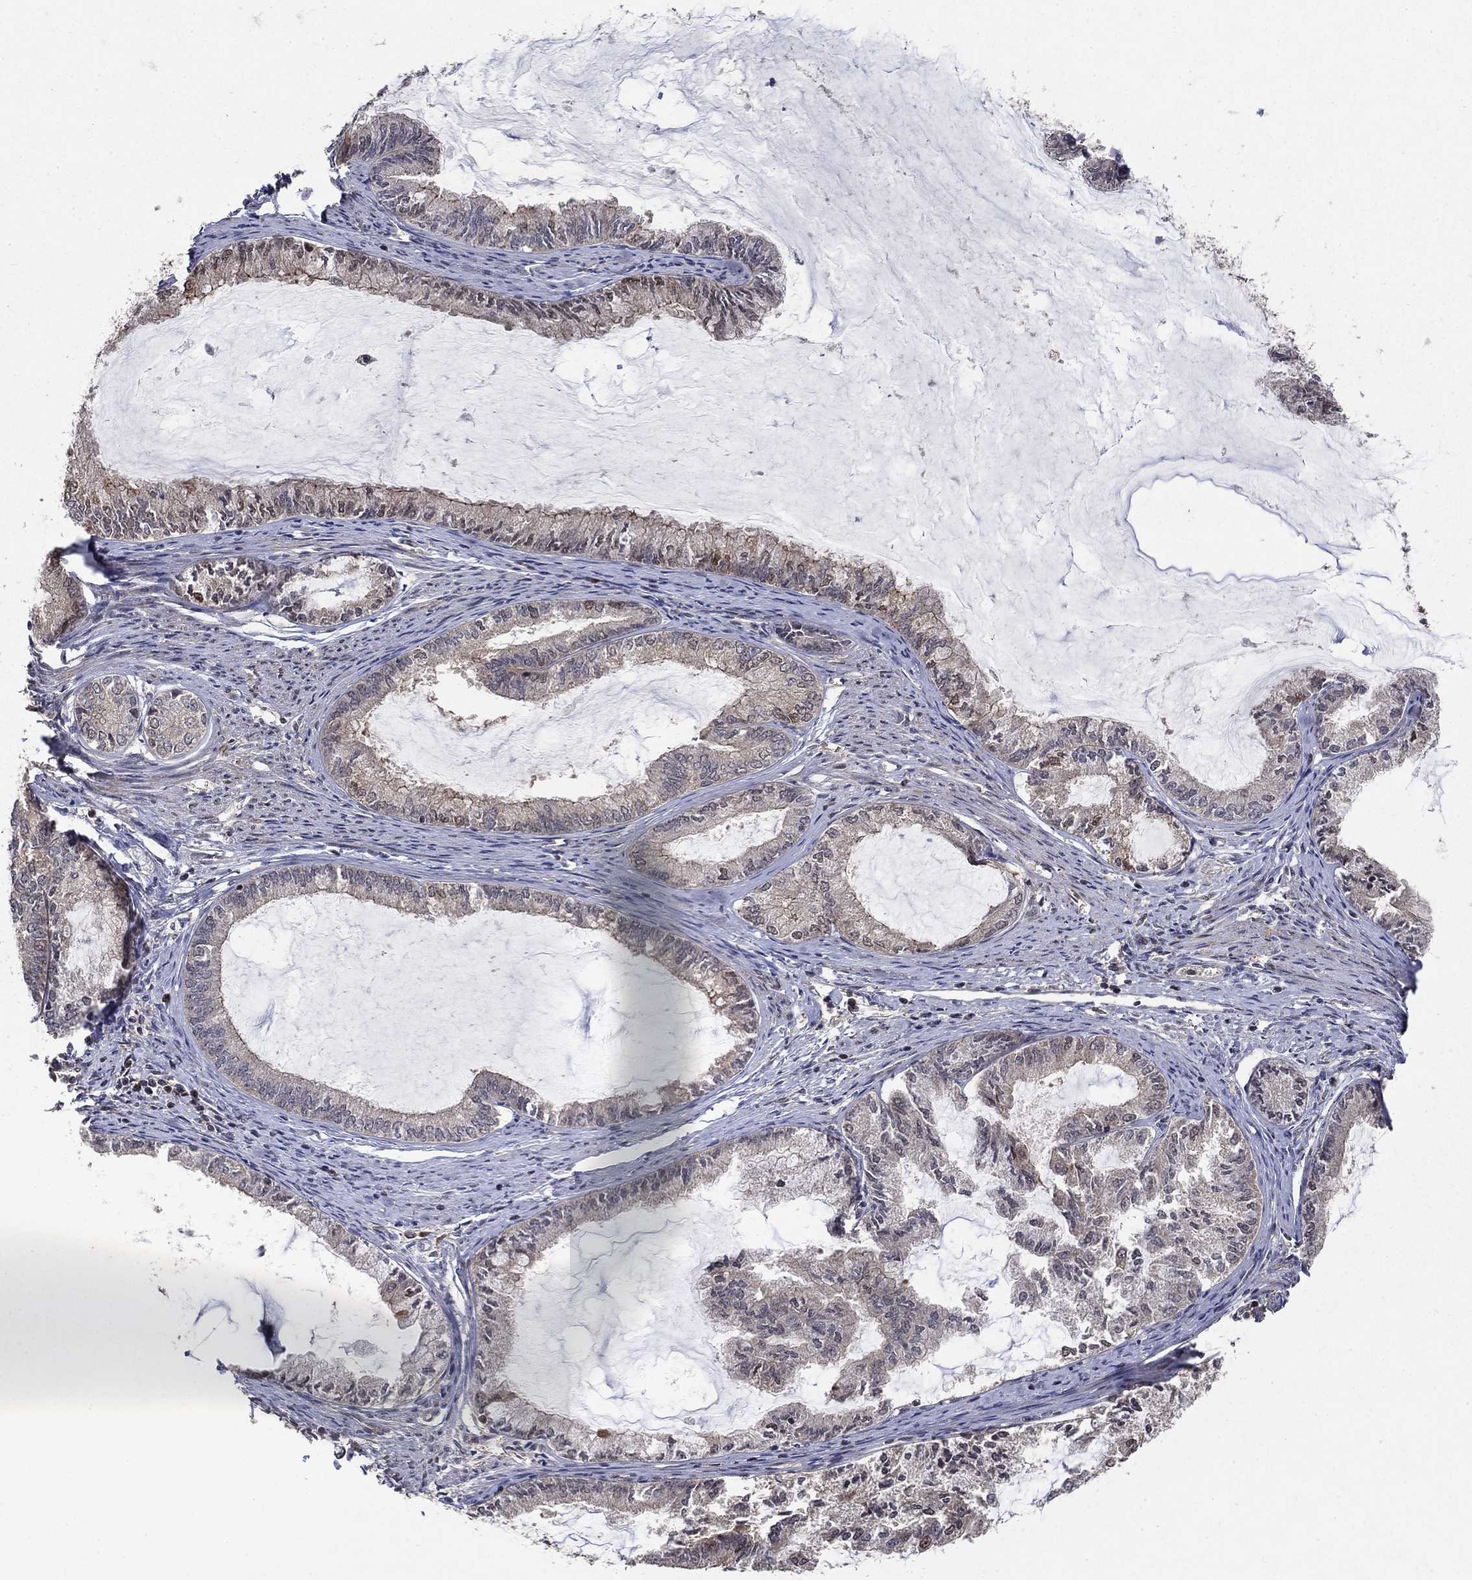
{"staining": {"intensity": "moderate", "quantity": "<25%", "location": "cytoplasmic/membranous,nuclear"}, "tissue": "endometrial cancer", "cell_type": "Tumor cells", "image_type": "cancer", "snomed": [{"axis": "morphology", "description": "Adenocarcinoma, NOS"}, {"axis": "topography", "description": "Endometrium"}], "caption": "Brown immunohistochemical staining in endometrial cancer demonstrates moderate cytoplasmic/membranous and nuclear expression in about <25% of tumor cells.", "gene": "CCDC66", "patient": {"sex": "female", "age": 86}}